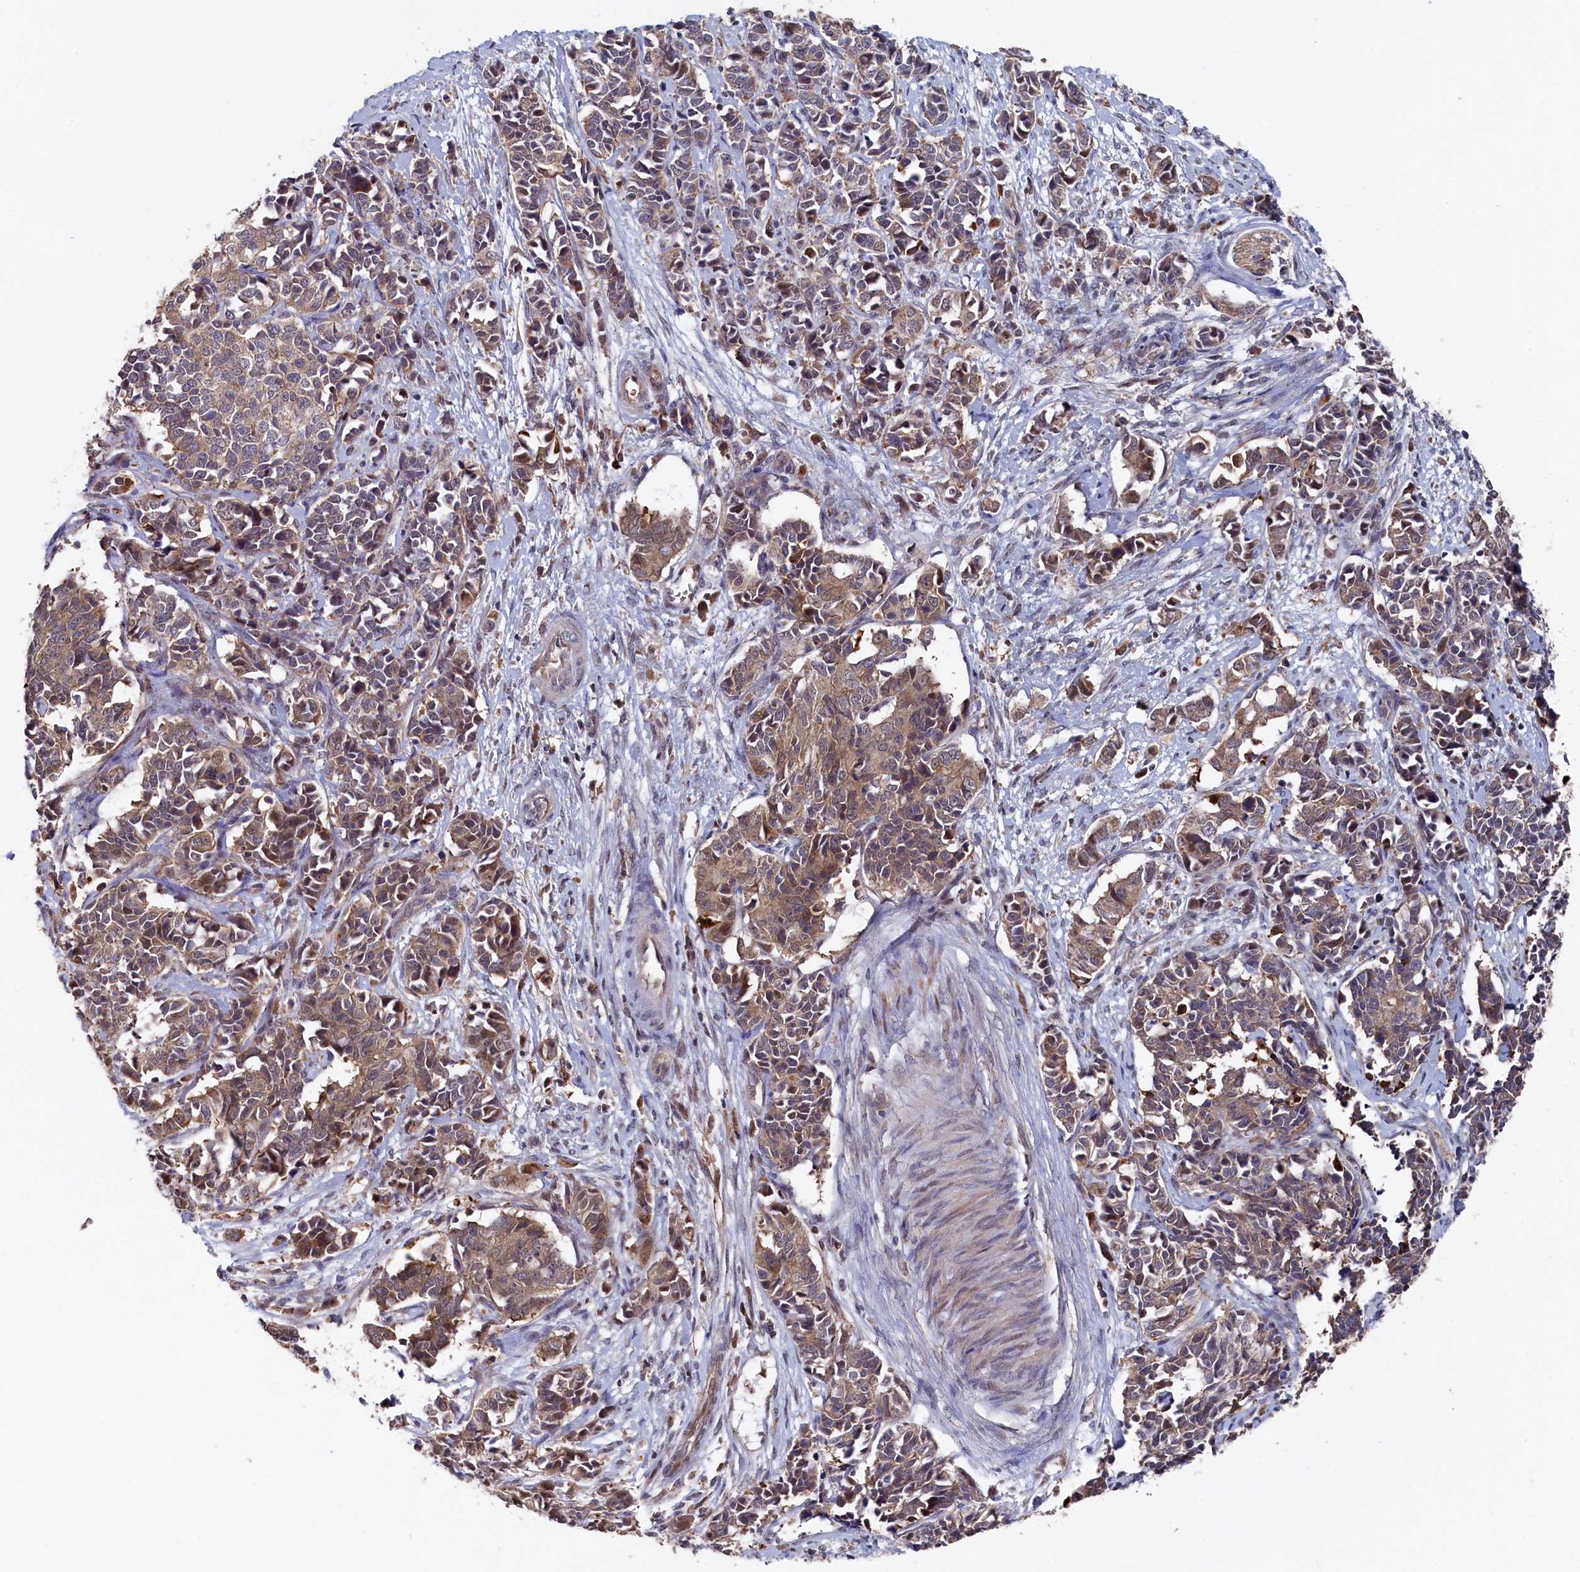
{"staining": {"intensity": "weak", "quantity": ">75%", "location": "cytoplasmic/membranous,nuclear"}, "tissue": "cervical cancer", "cell_type": "Tumor cells", "image_type": "cancer", "snomed": [{"axis": "morphology", "description": "Normal tissue, NOS"}, {"axis": "morphology", "description": "Squamous cell carcinoma, NOS"}, {"axis": "topography", "description": "Cervix"}], "caption": "IHC (DAB) staining of human cervical squamous cell carcinoma reveals weak cytoplasmic/membranous and nuclear protein positivity in approximately >75% of tumor cells.", "gene": "TMC5", "patient": {"sex": "female", "age": 35}}